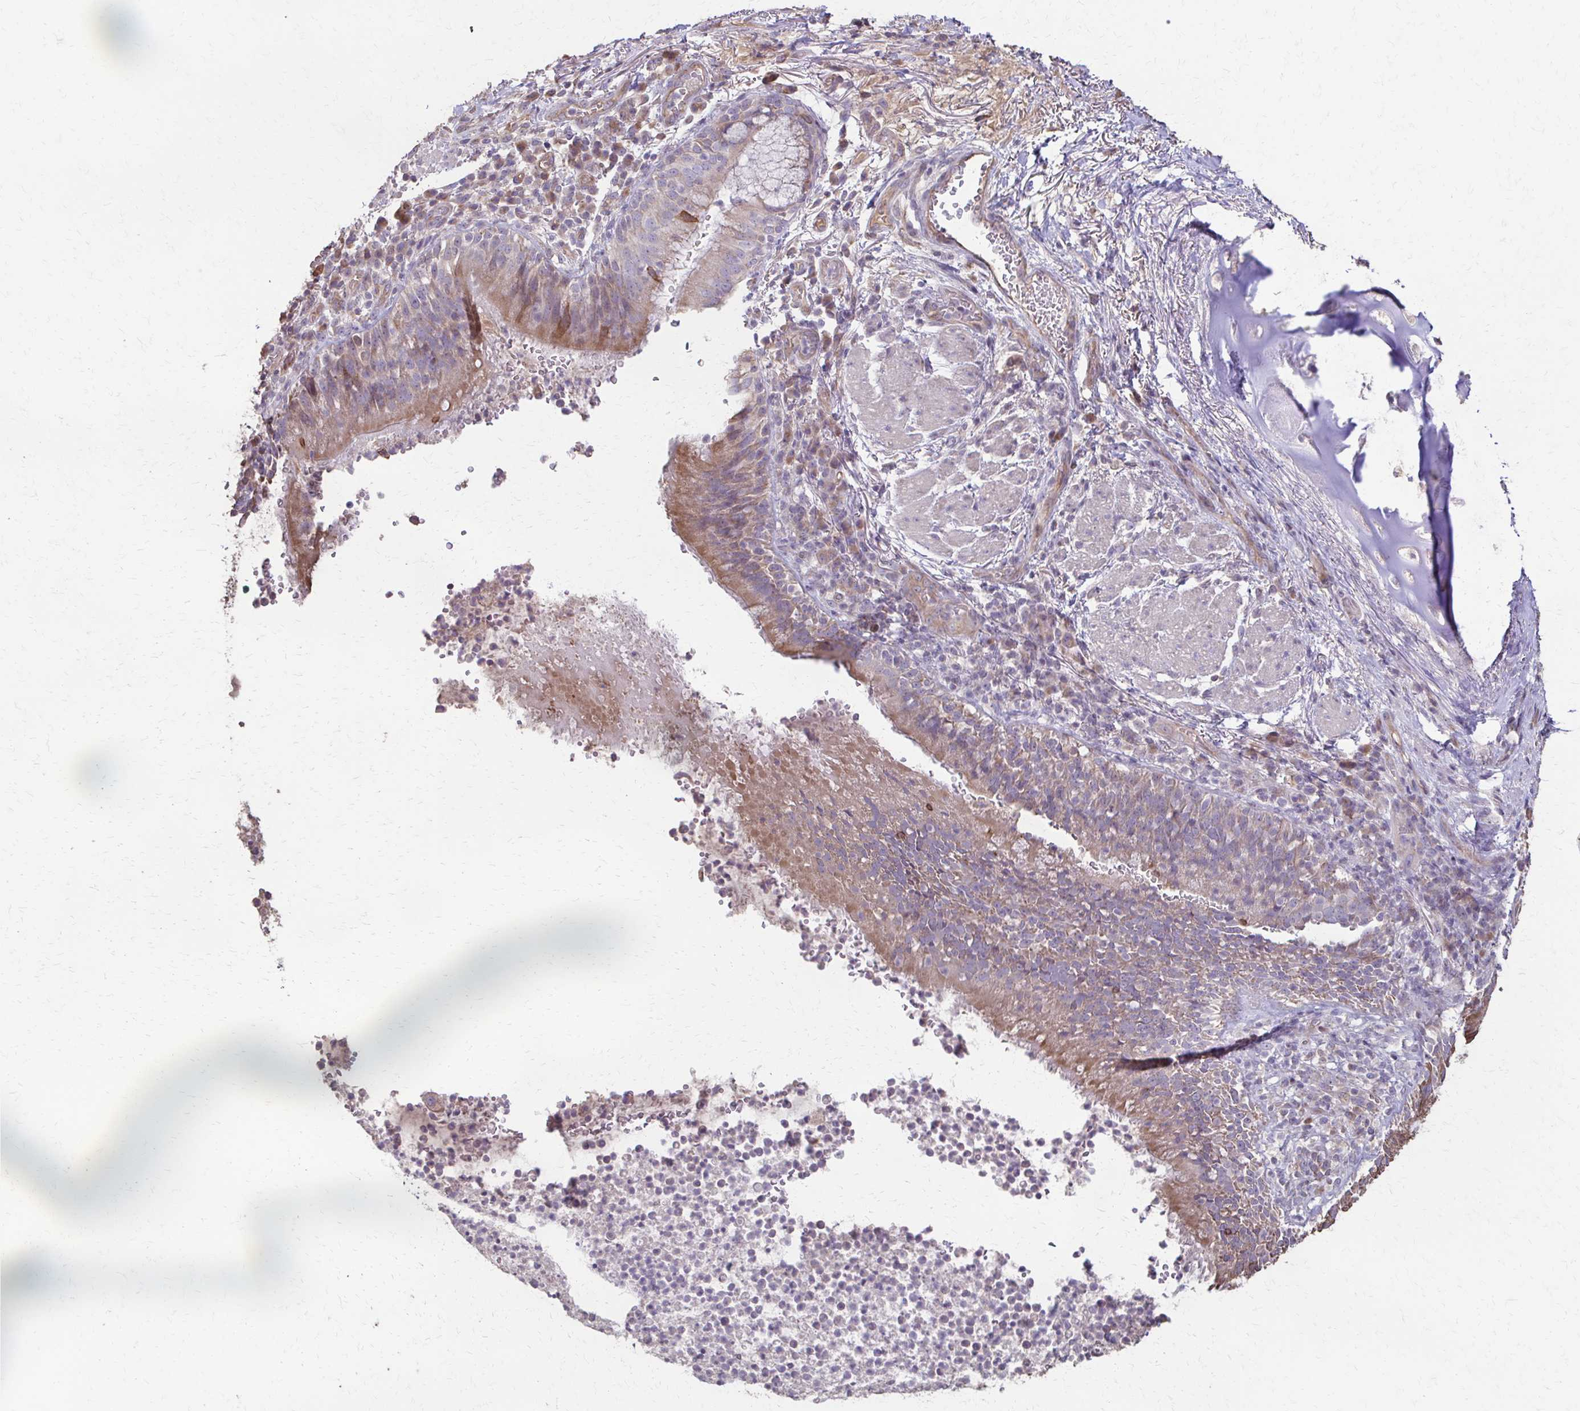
{"staining": {"intensity": "moderate", "quantity": "25%-75%", "location": "cytoplasmic/membranous"}, "tissue": "bronchus", "cell_type": "Respiratory epithelial cells", "image_type": "normal", "snomed": [{"axis": "morphology", "description": "Normal tissue, NOS"}, {"axis": "topography", "description": "Lymph node"}, {"axis": "topography", "description": "Bronchus"}], "caption": "Immunohistochemical staining of benign bronchus shows medium levels of moderate cytoplasmic/membranous staining in about 25%-75% of respiratory epithelial cells.", "gene": "IL18BP", "patient": {"sex": "male", "age": 56}}